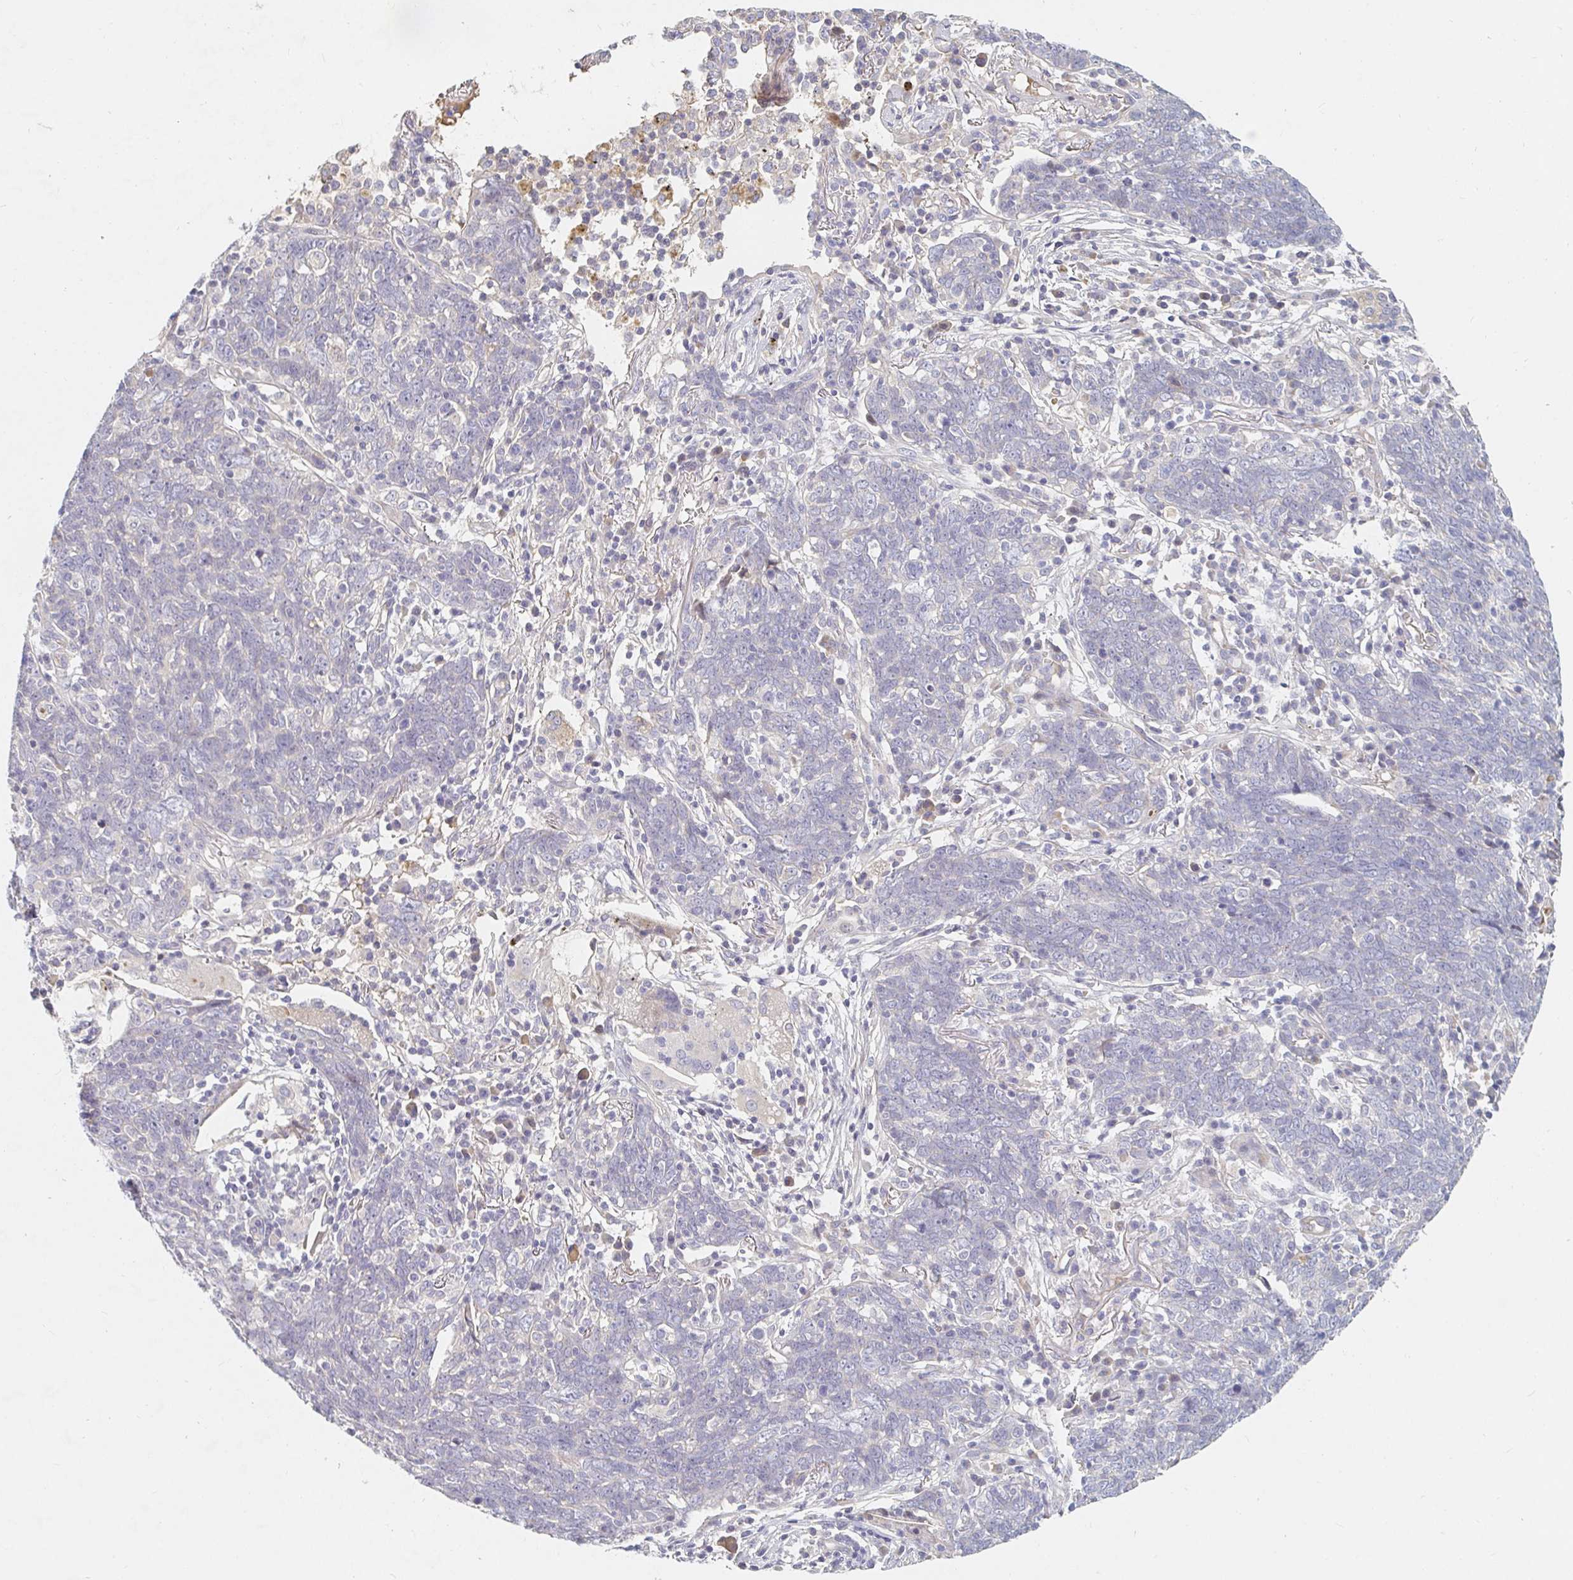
{"staining": {"intensity": "negative", "quantity": "none", "location": "none"}, "tissue": "lung cancer", "cell_type": "Tumor cells", "image_type": "cancer", "snomed": [{"axis": "morphology", "description": "Squamous cell carcinoma, NOS"}, {"axis": "topography", "description": "Lung"}], "caption": "Immunohistochemistry micrograph of neoplastic tissue: human lung cancer (squamous cell carcinoma) stained with DAB exhibits no significant protein staining in tumor cells.", "gene": "NME9", "patient": {"sex": "female", "age": 72}}